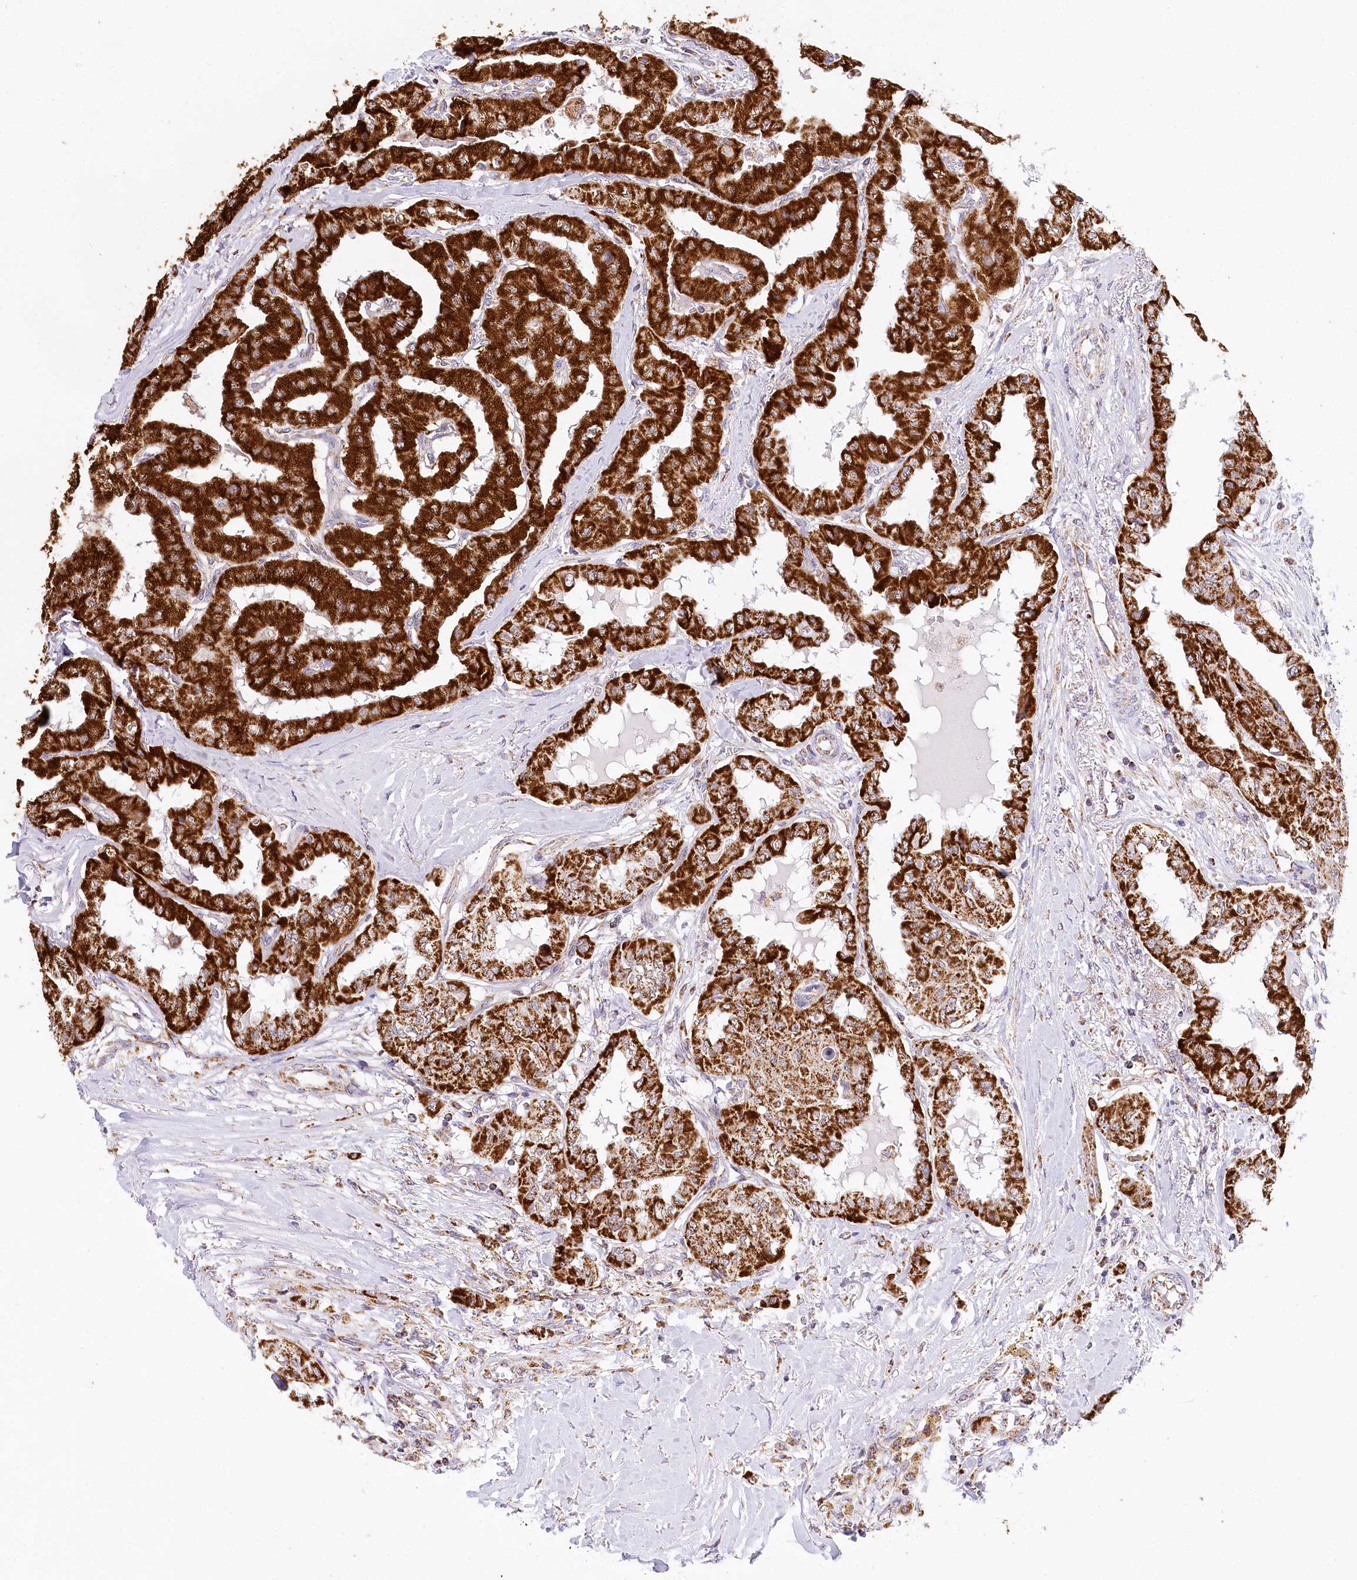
{"staining": {"intensity": "strong", "quantity": ">75%", "location": "cytoplasmic/membranous"}, "tissue": "thyroid cancer", "cell_type": "Tumor cells", "image_type": "cancer", "snomed": [{"axis": "morphology", "description": "Papillary adenocarcinoma, NOS"}, {"axis": "topography", "description": "Thyroid gland"}], "caption": "DAB (3,3'-diaminobenzidine) immunohistochemical staining of thyroid cancer (papillary adenocarcinoma) shows strong cytoplasmic/membranous protein expression in about >75% of tumor cells. The protein of interest is shown in brown color, while the nuclei are stained blue.", "gene": "LSS", "patient": {"sex": "female", "age": 59}}